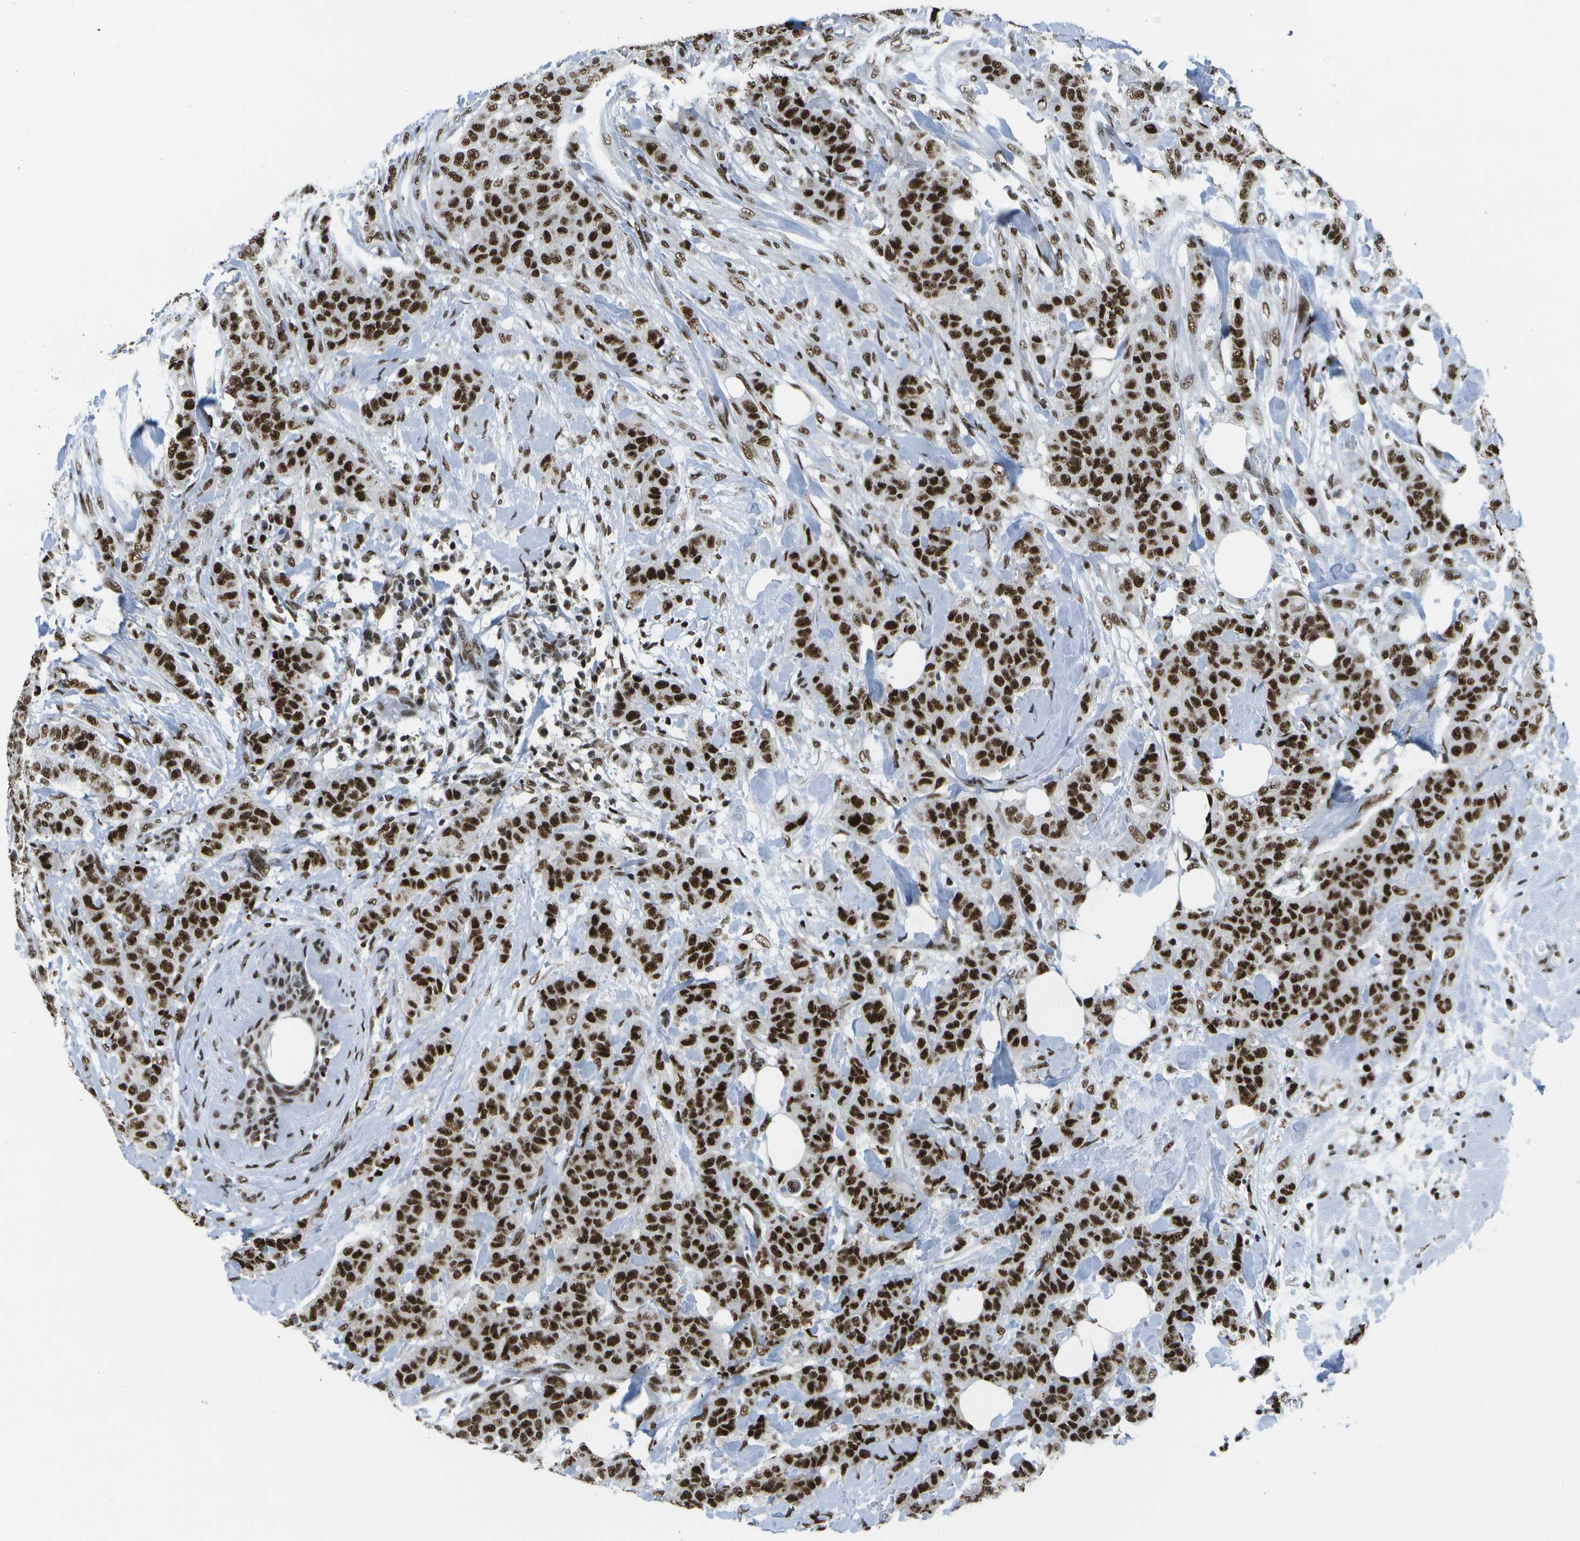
{"staining": {"intensity": "strong", "quantity": ">75%", "location": "nuclear"}, "tissue": "breast cancer", "cell_type": "Tumor cells", "image_type": "cancer", "snomed": [{"axis": "morphology", "description": "Normal tissue, NOS"}, {"axis": "morphology", "description": "Duct carcinoma"}, {"axis": "topography", "description": "Breast"}], "caption": "DAB (3,3'-diaminobenzidine) immunohistochemical staining of human breast cancer exhibits strong nuclear protein staining in approximately >75% of tumor cells. Using DAB (brown) and hematoxylin (blue) stains, captured at high magnification using brightfield microscopy.", "gene": "NSRP1", "patient": {"sex": "female", "age": 40}}